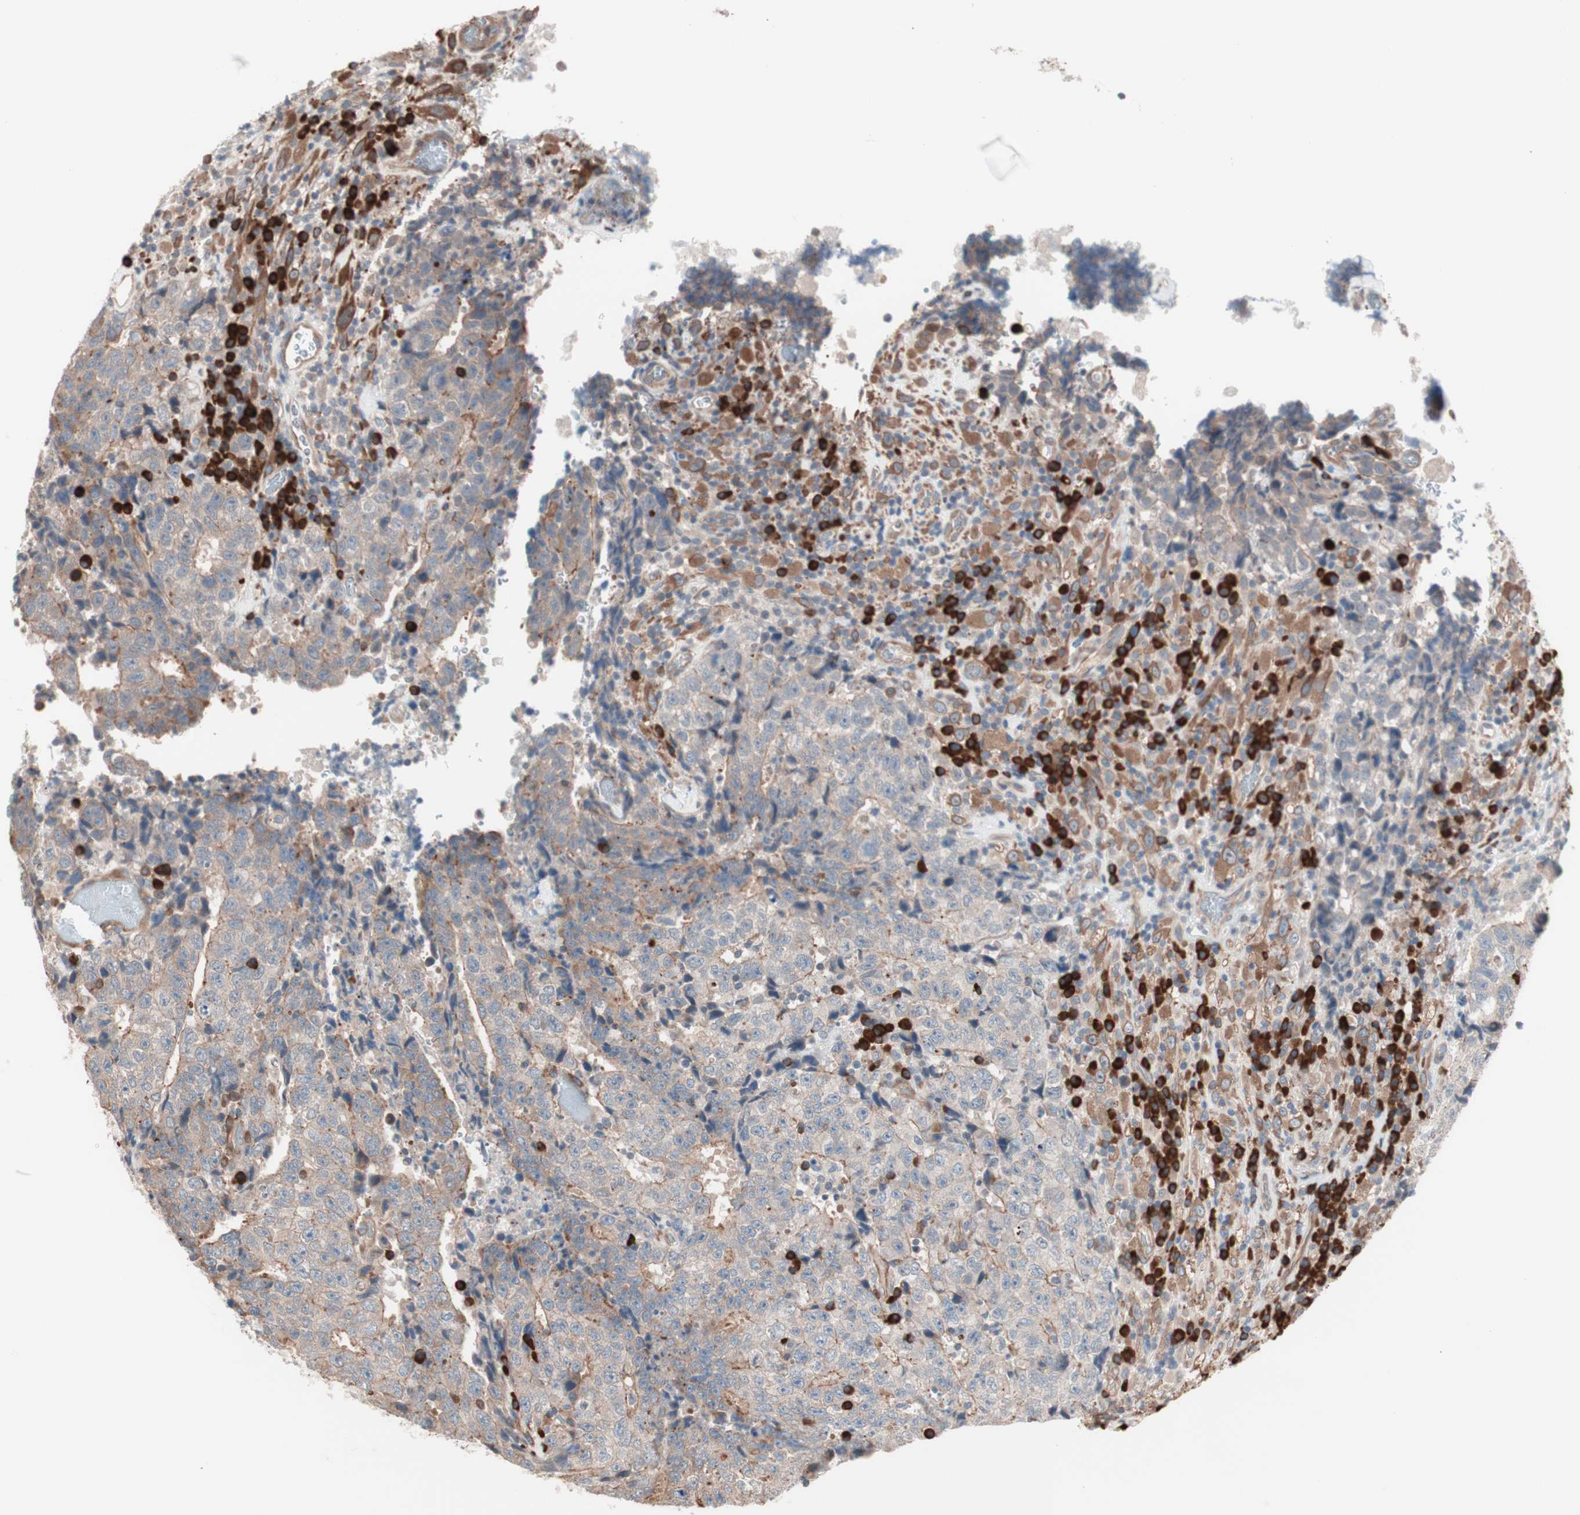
{"staining": {"intensity": "weak", "quantity": ">75%", "location": "cytoplasmic/membranous"}, "tissue": "testis cancer", "cell_type": "Tumor cells", "image_type": "cancer", "snomed": [{"axis": "morphology", "description": "Necrosis, NOS"}, {"axis": "morphology", "description": "Carcinoma, Embryonal, NOS"}, {"axis": "topography", "description": "Testis"}], "caption": "Protein staining by immunohistochemistry displays weak cytoplasmic/membranous expression in approximately >75% of tumor cells in testis cancer (embryonal carcinoma). (IHC, brightfield microscopy, high magnification).", "gene": "ALG5", "patient": {"sex": "male", "age": 19}}